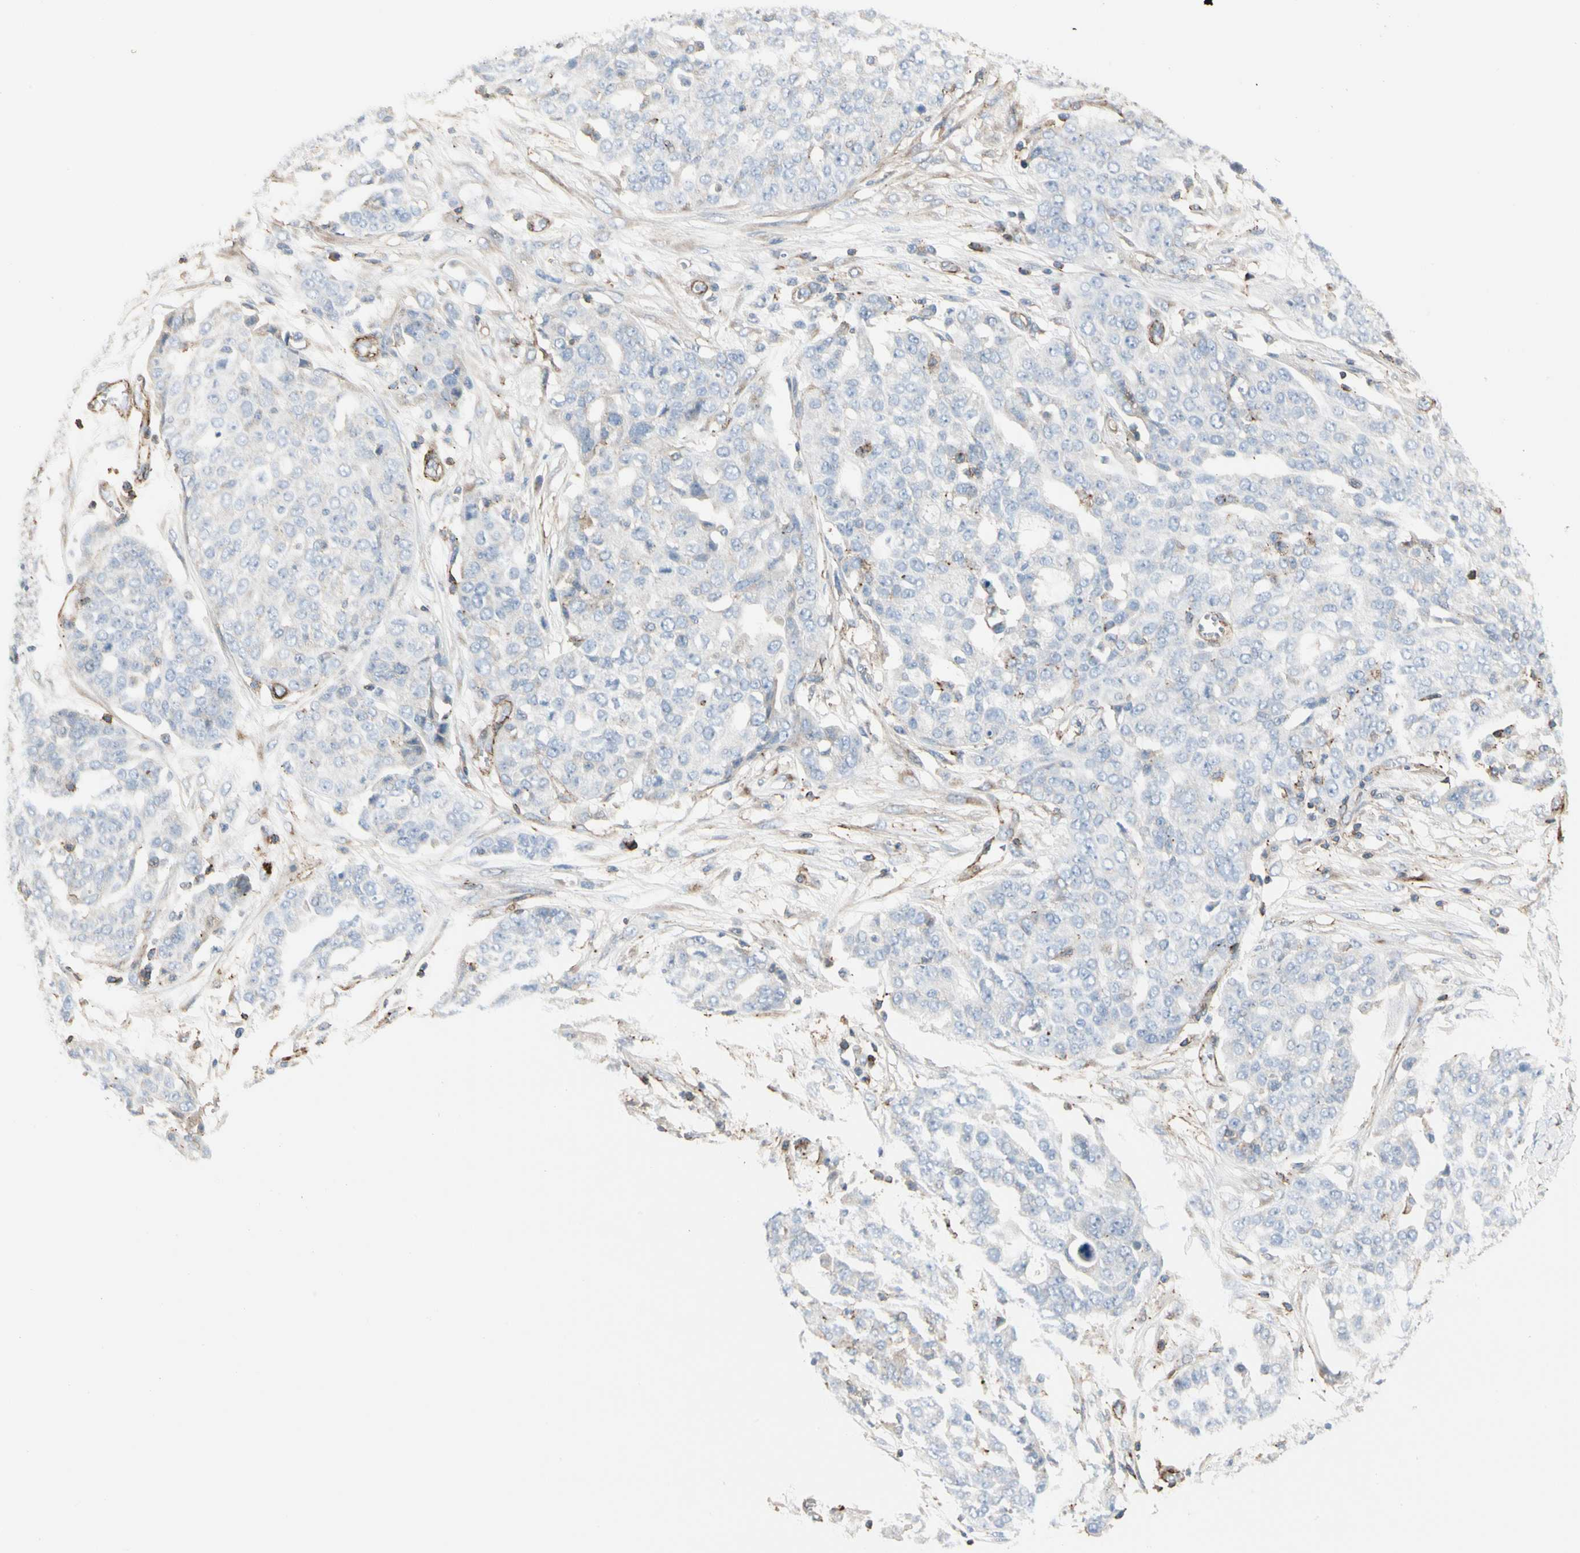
{"staining": {"intensity": "weak", "quantity": "<25%", "location": "cytoplasmic/membranous"}, "tissue": "ovarian cancer", "cell_type": "Tumor cells", "image_type": "cancer", "snomed": [{"axis": "morphology", "description": "Cystadenocarcinoma, serous, NOS"}, {"axis": "topography", "description": "Soft tissue"}, {"axis": "topography", "description": "Ovary"}], "caption": "Immunohistochemistry (IHC) histopathology image of serous cystadenocarcinoma (ovarian) stained for a protein (brown), which shows no staining in tumor cells.", "gene": "CLEC2B", "patient": {"sex": "female", "age": 57}}